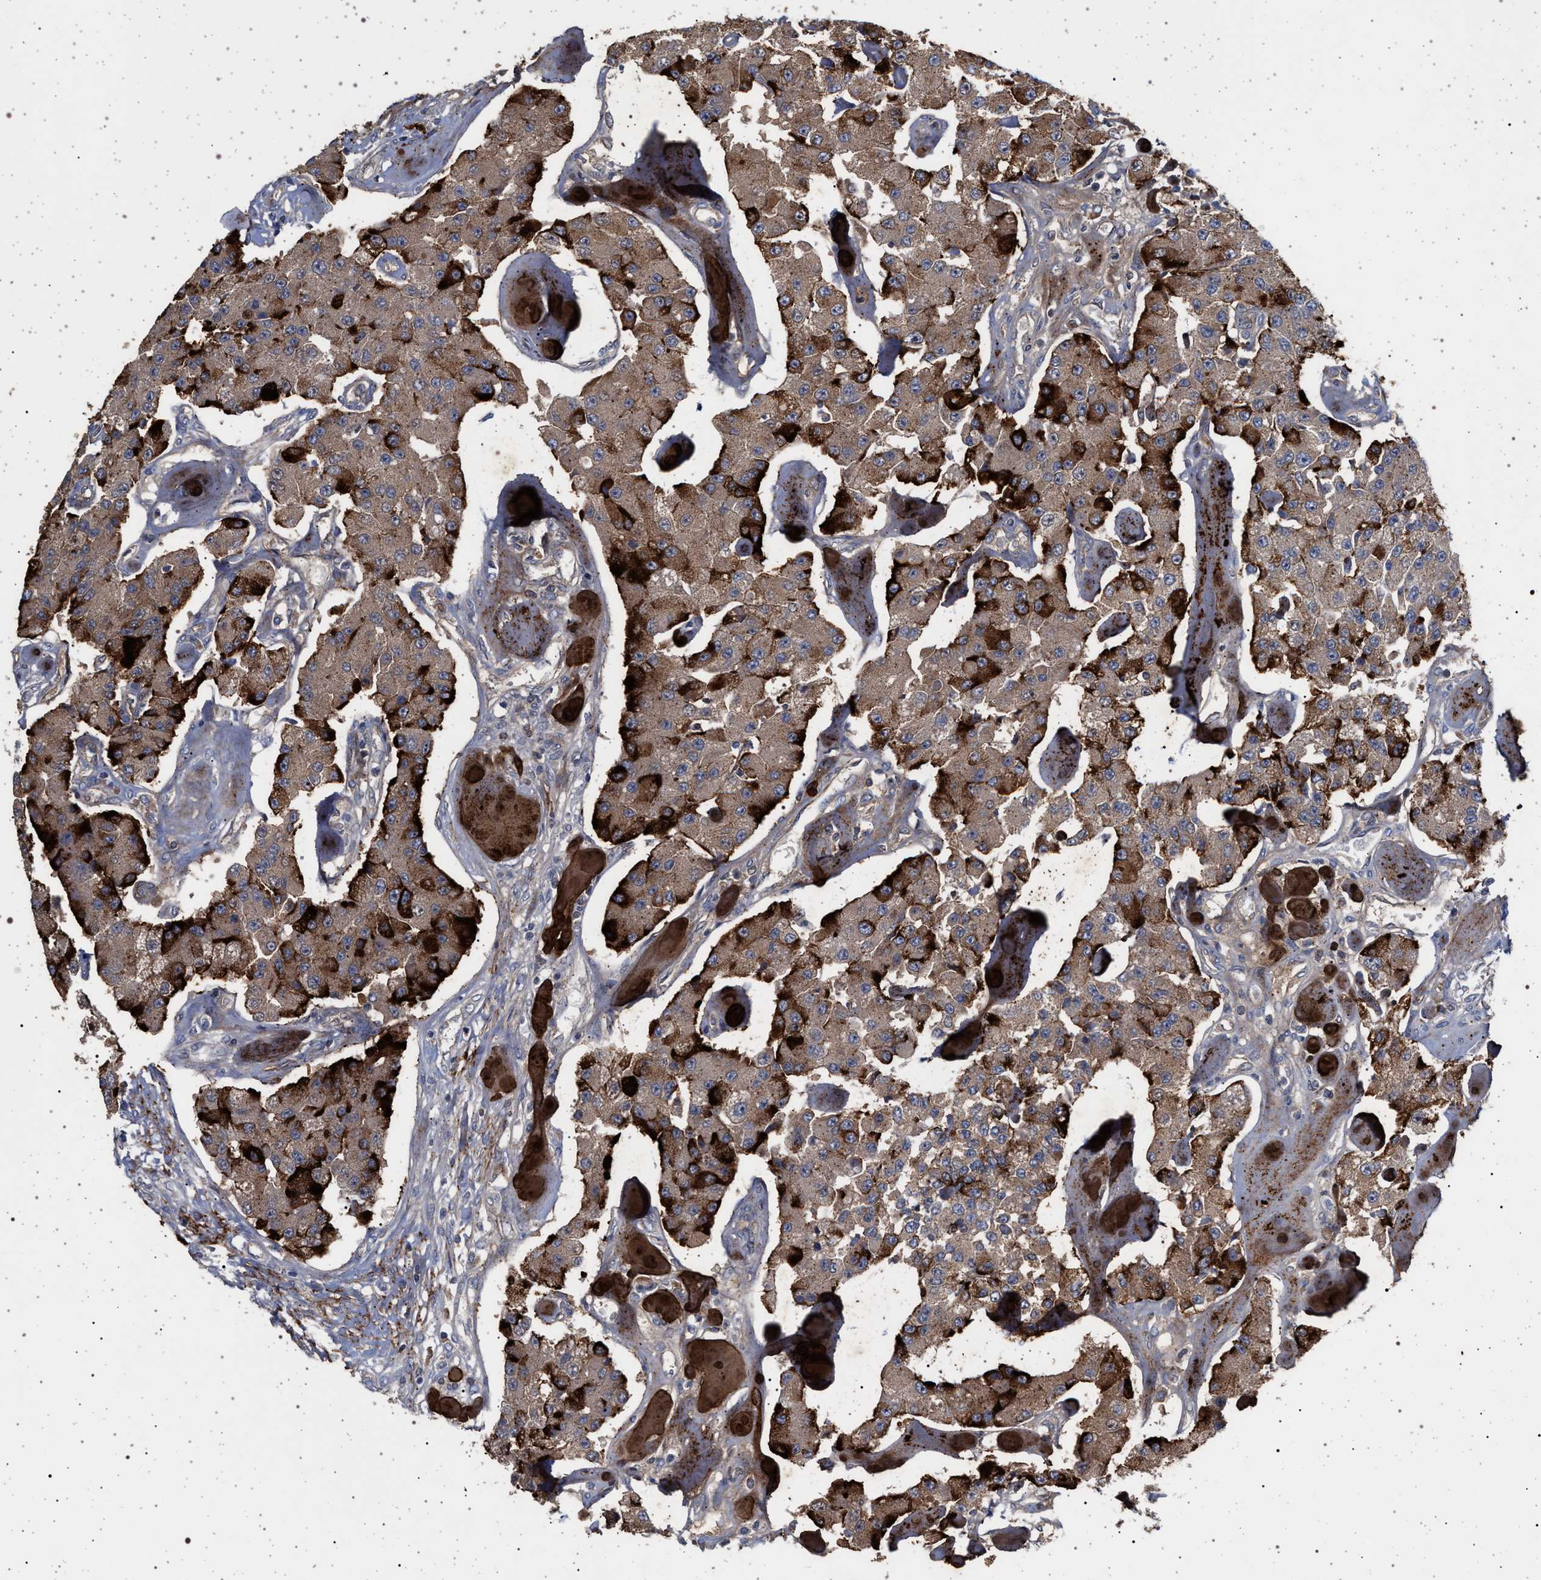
{"staining": {"intensity": "strong", "quantity": ">75%", "location": "cytoplasmic/membranous"}, "tissue": "carcinoid", "cell_type": "Tumor cells", "image_type": "cancer", "snomed": [{"axis": "morphology", "description": "Carcinoid, malignant, NOS"}, {"axis": "topography", "description": "Pancreas"}], "caption": "Carcinoid tissue demonstrates strong cytoplasmic/membranous positivity in about >75% of tumor cells", "gene": "RBM48", "patient": {"sex": "male", "age": 41}}